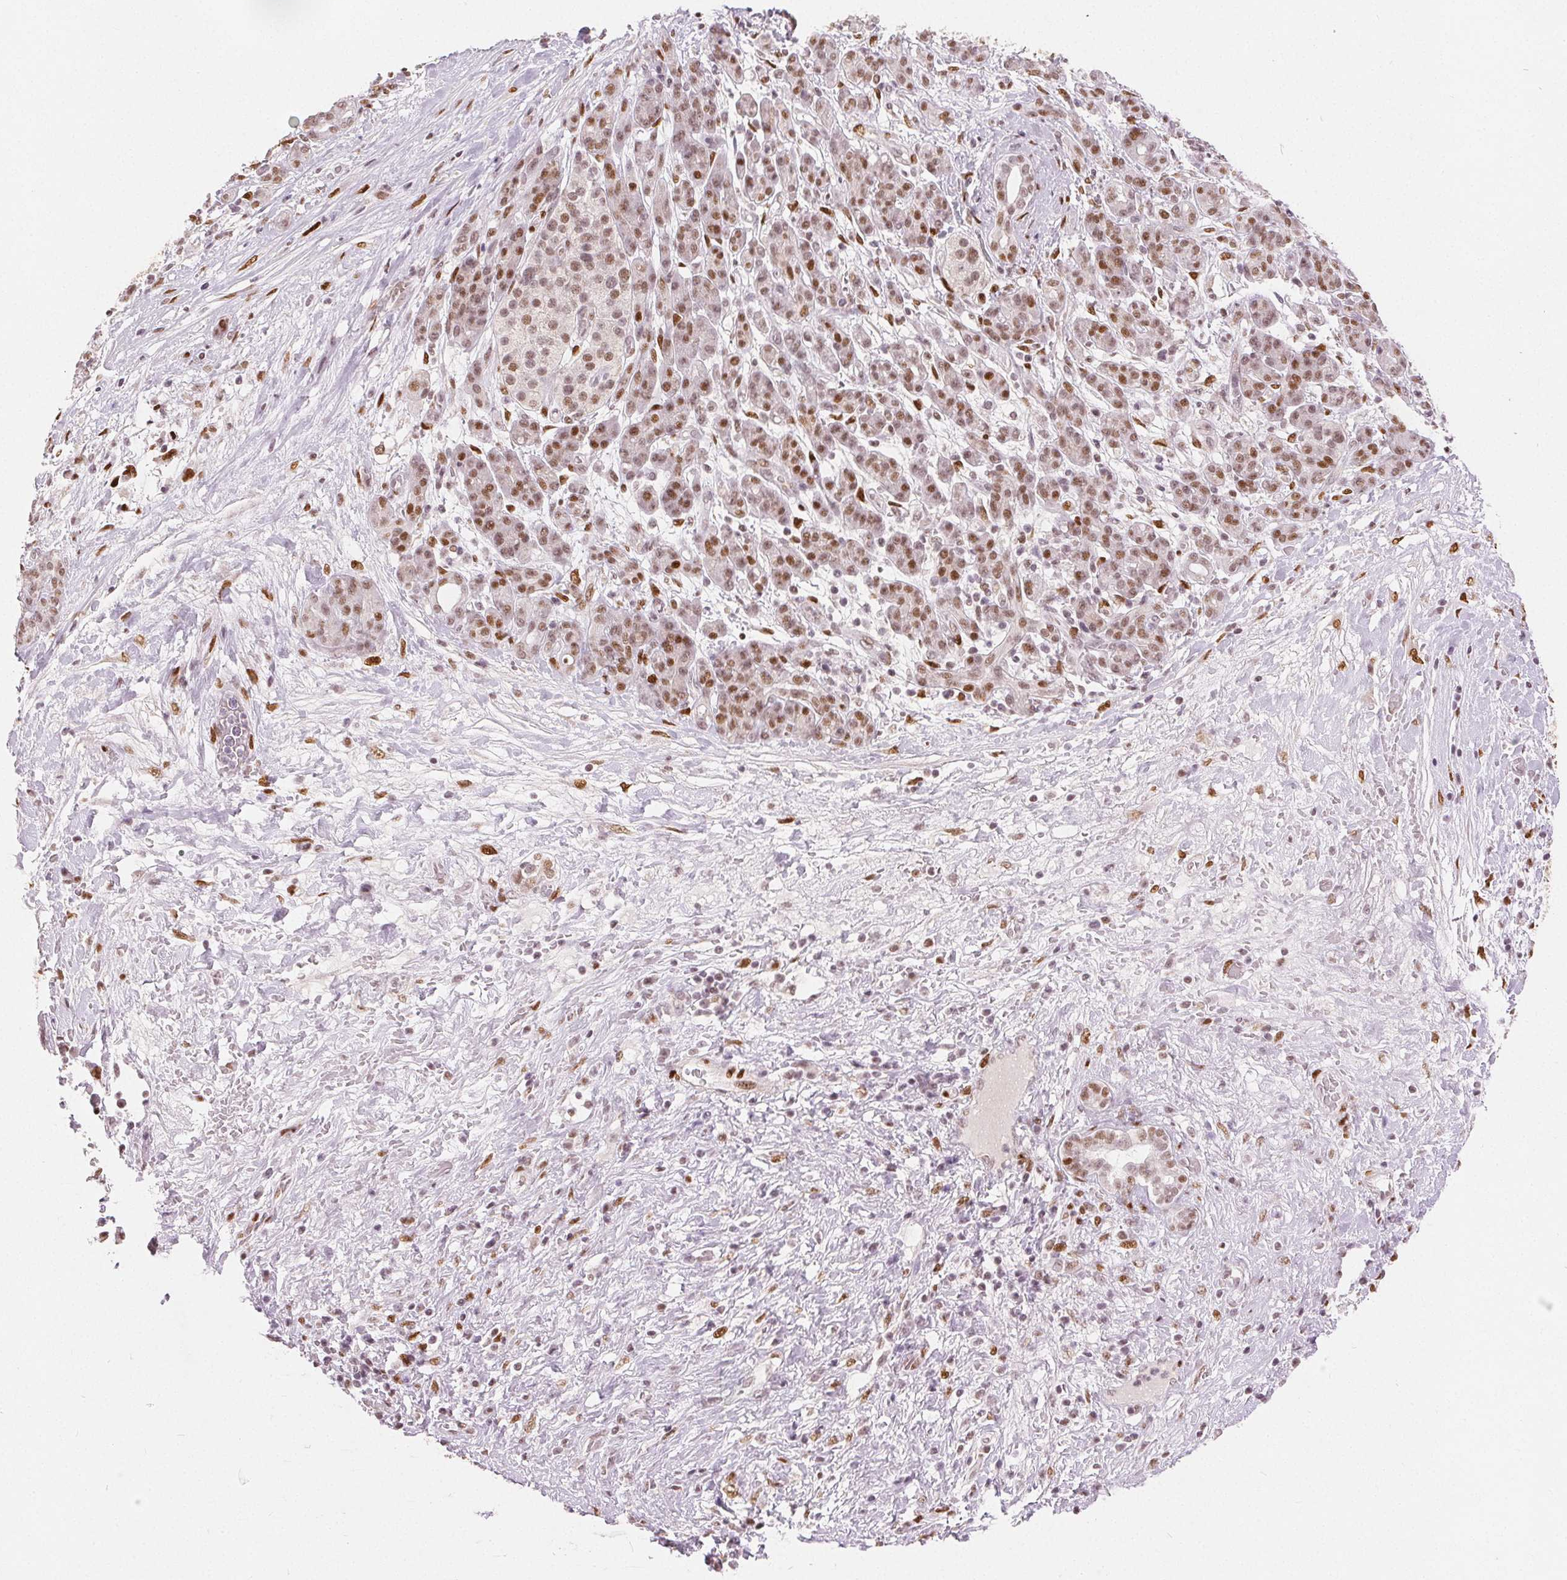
{"staining": {"intensity": "moderate", "quantity": ">75%", "location": "nuclear"}, "tissue": "pancreatic cancer", "cell_type": "Tumor cells", "image_type": "cancer", "snomed": [{"axis": "morphology", "description": "Adenocarcinoma, NOS"}, {"axis": "topography", "description": "Pancreas"}], "caption": "Pancreatic cancer (adenocarcinoma) tissue displays moderate nuclear staining in approximately >75% of tumor cells, visualized by immunohistochemistry. Using DAB (brown) and hematoxylin (blue) stains, captured at high magnification using brightfield microscopy.", "gene": "ZNF703", "patient": {"sex": "male", "age": 44}}